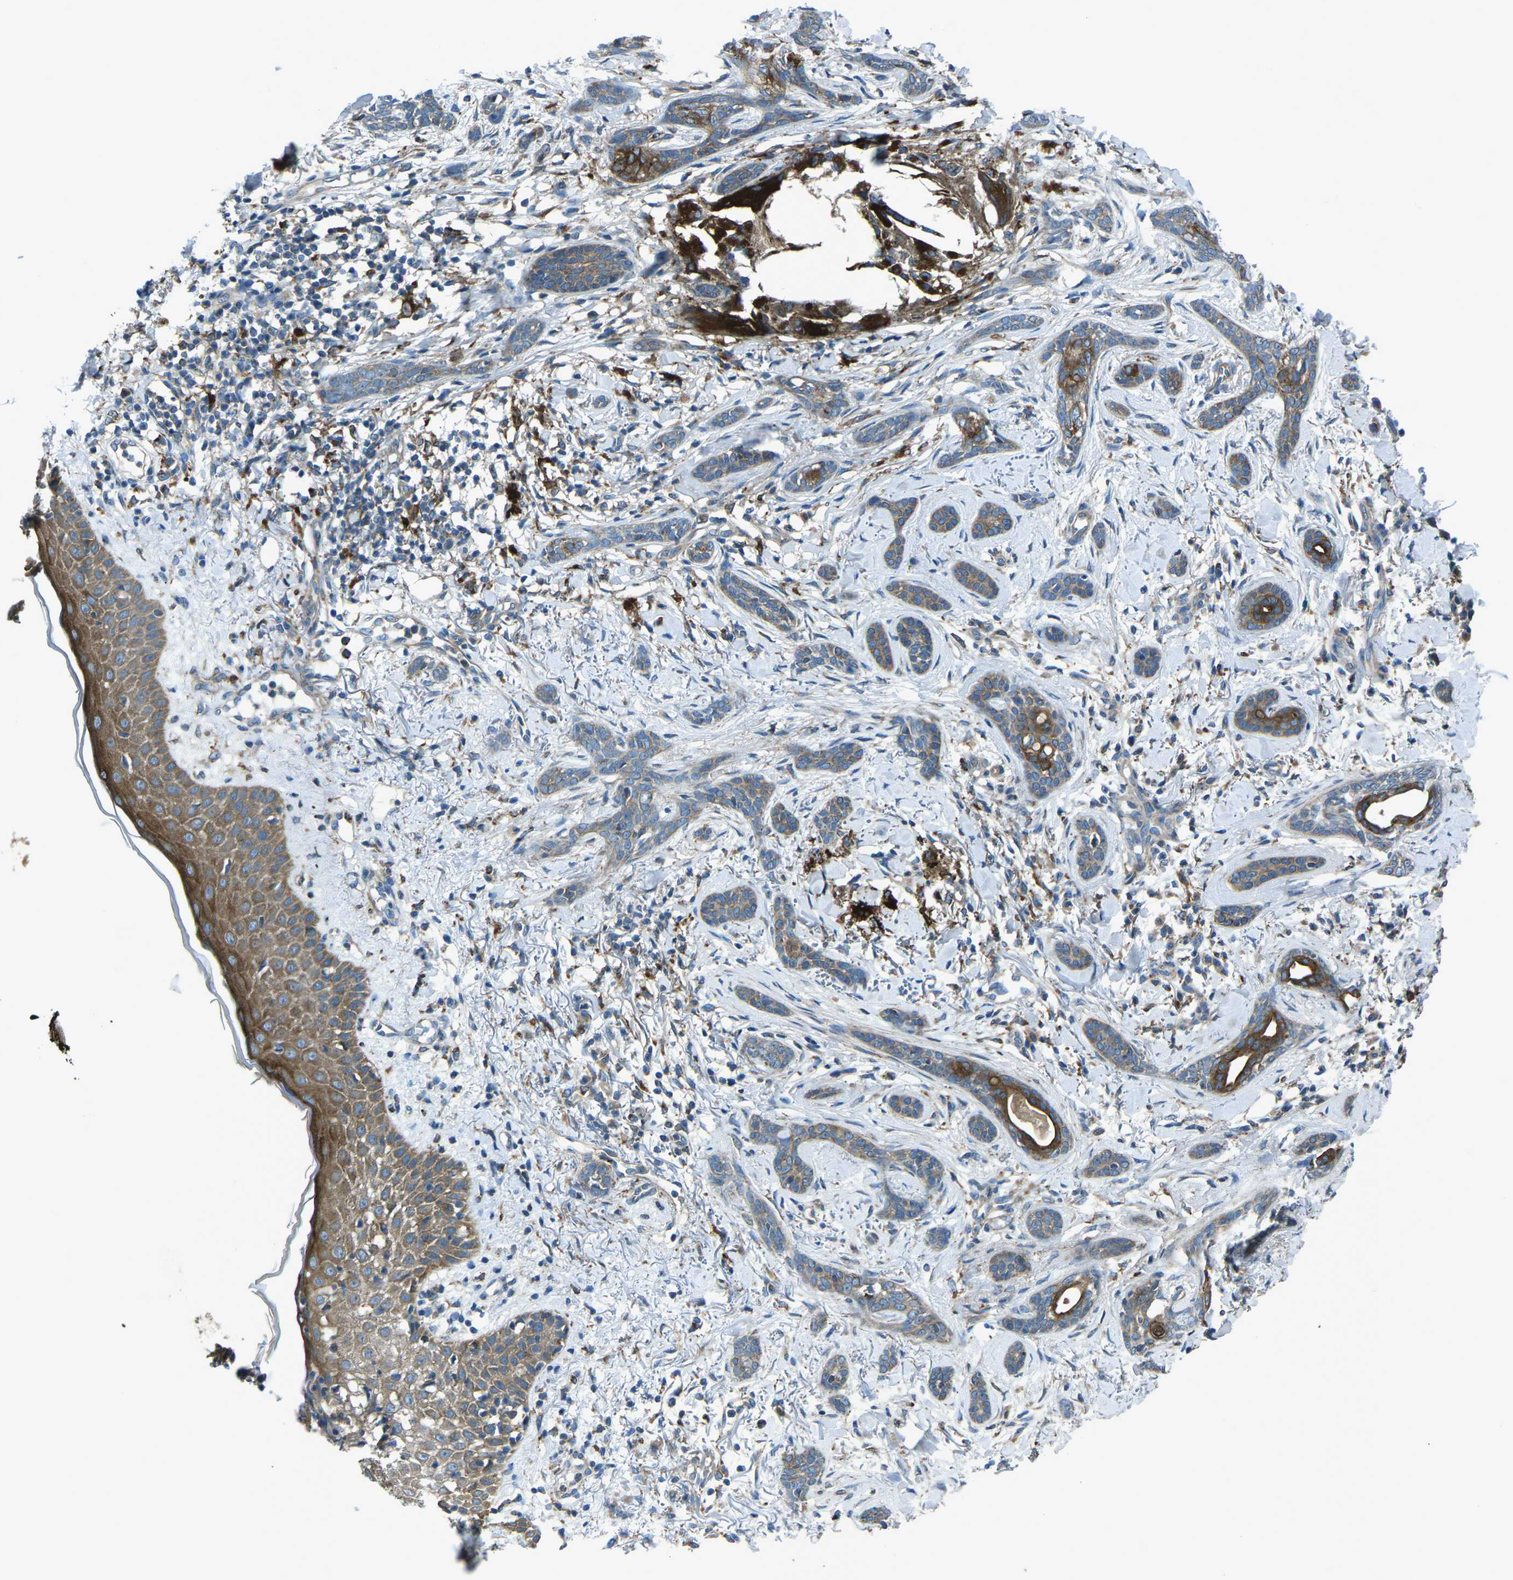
{"staining": {"intensity": "strong", "quantity": "<25%", "location": "cytoplasmic/membranous"}, "tissue": "skin cancer", "cell_type": "Tumor cells", "image_type": "cancer", "snomed": [{"axis": "morphology", "description": "Basal cell carcinoma"}, {"axis": "morphology", "description": "Adnexal tumor, benign"}, {"axis": "topography", "description": "Skin"}], "caption": "Immunohistochemistry (DAB (3,3'-diaminobenzidine)) staining of human skin basal cell carcinoma exhibits strong cytoplasmic/membranous protein positivity in approximately <25% of tumor cells. (DAB = brown stain, brightfield microscopy at high magnification).", "gene": "CDK17", "patient": {"sex": "female", "age": 42}}